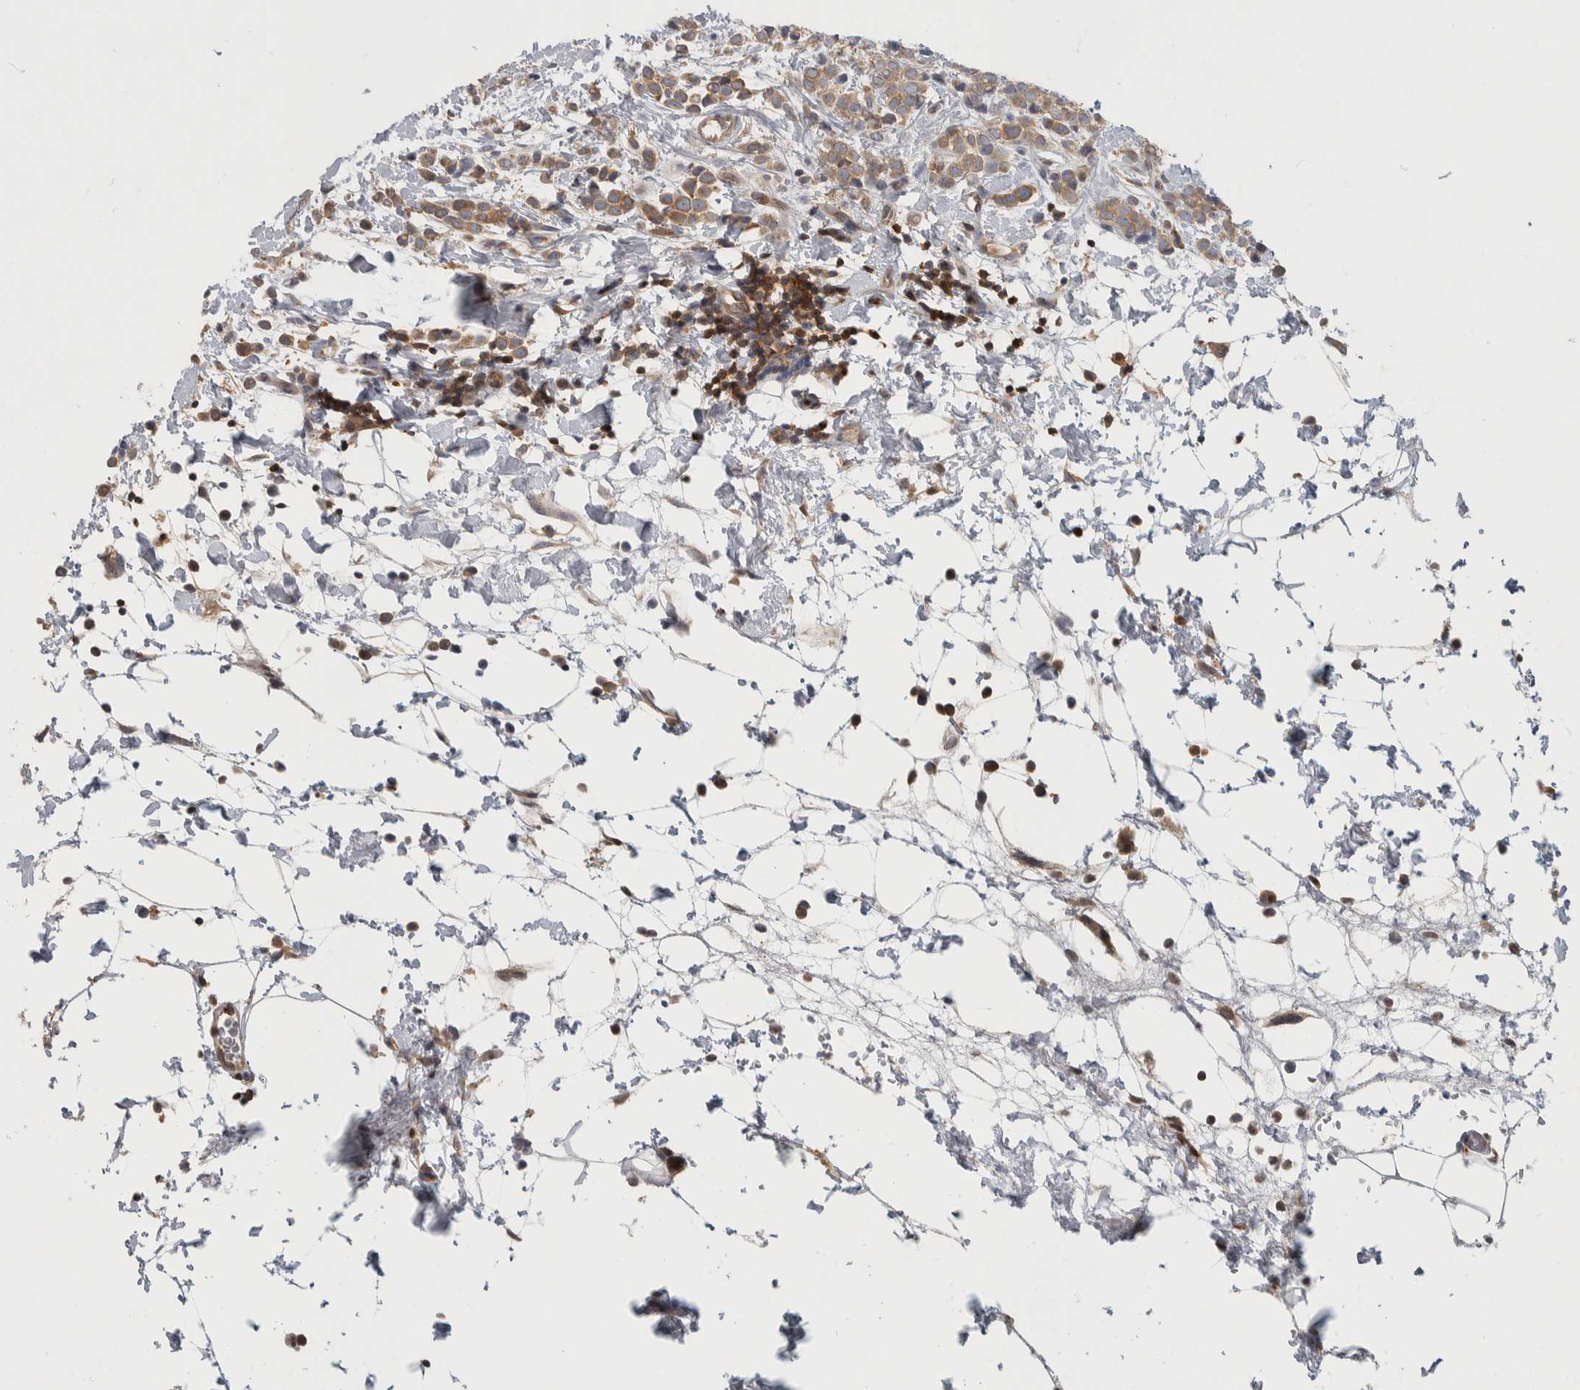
{"staining": {"intensity": "moderate", "quantity": ">75%", "location": "cytoplasmic/membranous"}, "tissue": "breast cancer", "cell_type": "Tumor cells", "image_type": "cancer", "snomed": [{"axis": "morphology", "description": "Lobular carcinoma"}, {"axis": "topography", "description": "Breast"}], "caption": "Tumor cells exhibit medium levels of moderate cytoplasmic/membranous positivity in approximately >75% of cells in breast cancer.", "gene": "NFKB2", "patient": {"sex": "female", "age": 50}}